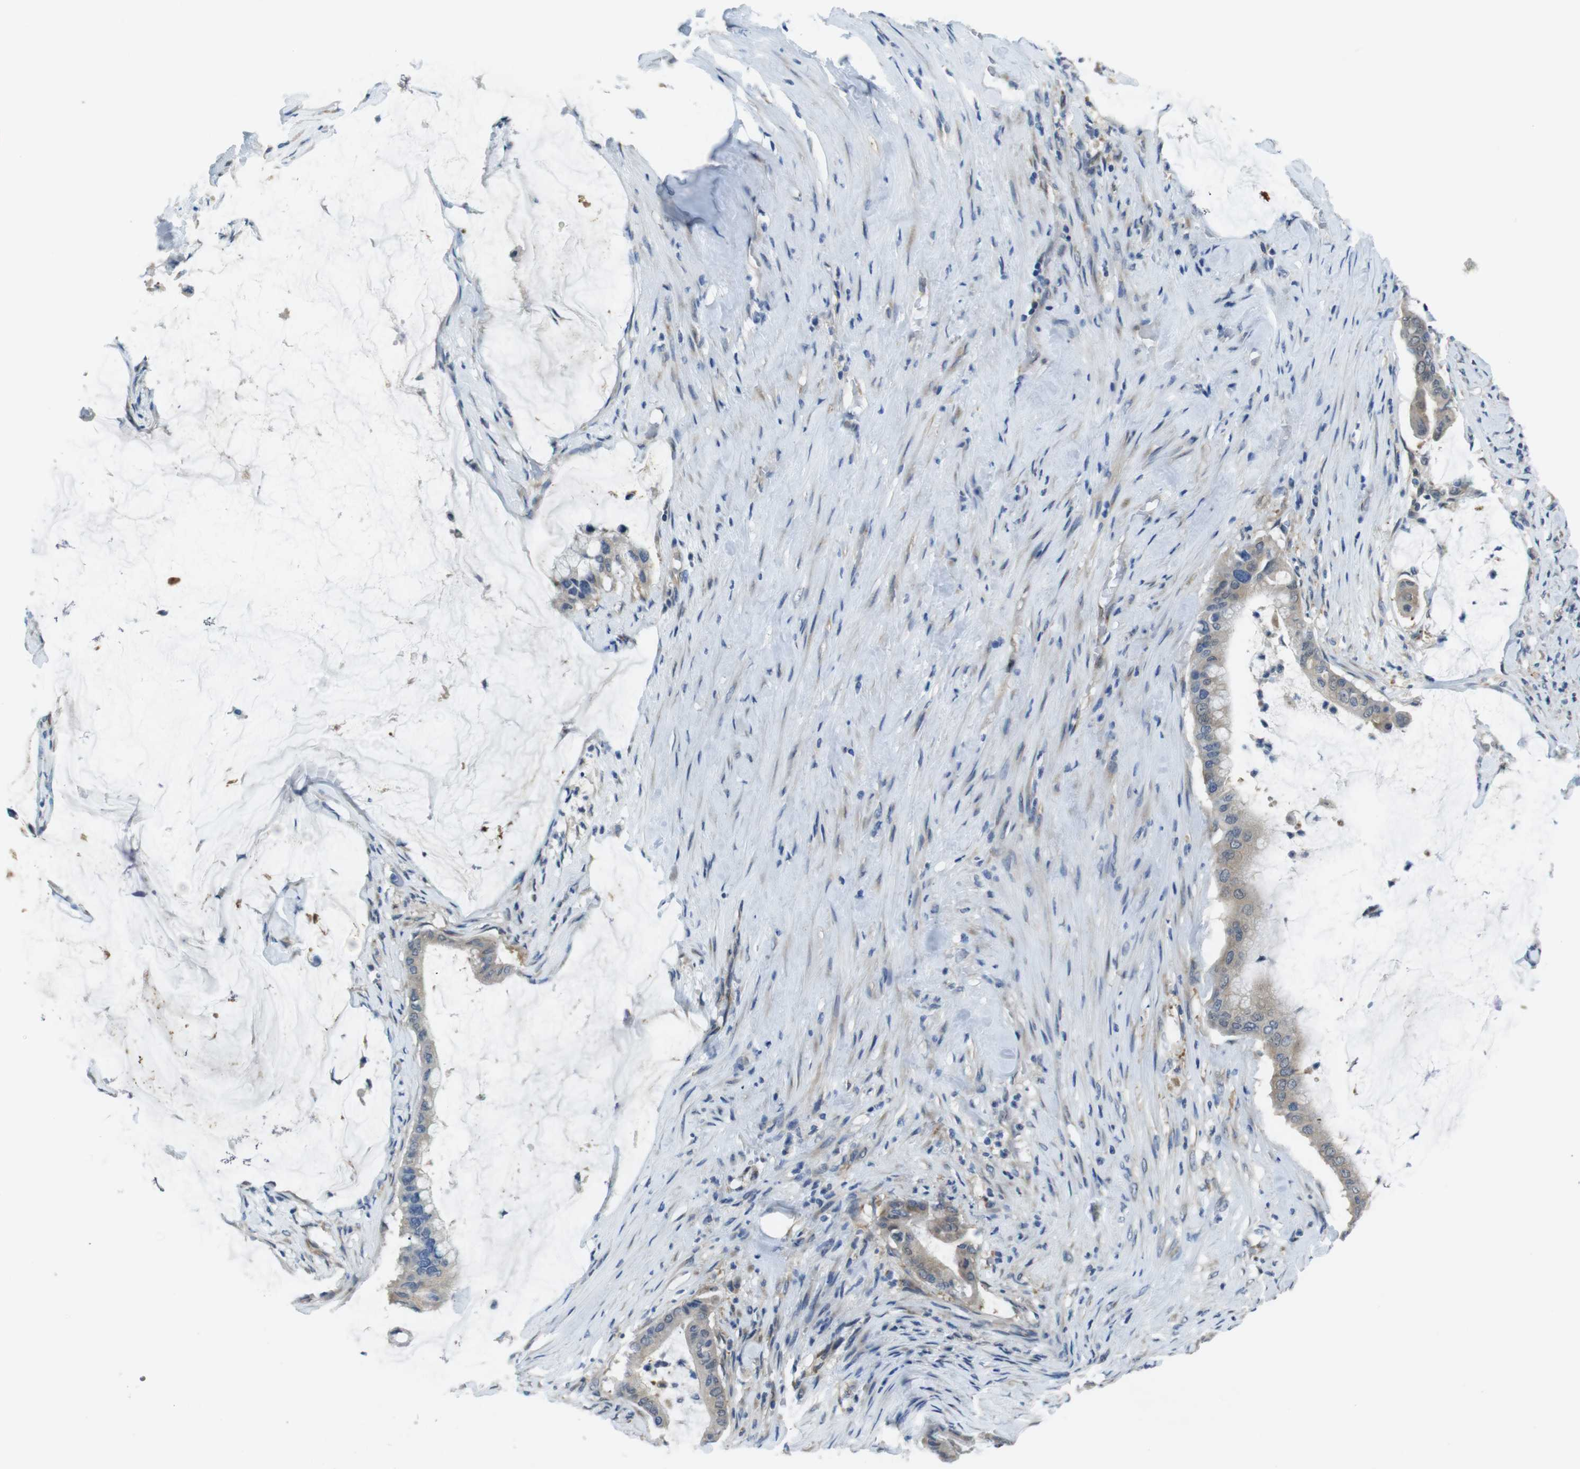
{"staining": {"intensity": "weak", "quantity": "25%-75%", "location": "cytoplasmic/membranous"}, "tissue": "pancreatic cancer", "cell_type": "Tumor cells", "image_type": "cancer", "snomed": [{"axis": "morphology", "description": "Adenocarcinoma, NOS"}, {"axis": "topography", "description": "Pancreas"}], "caption": "Pancreatic cancer was stained to show a protein in brown. There is low levels of weak cytoplasmic/membranous staining in about 25%-75% of tumor cells. (Stains: DAB (3,3'-diaminobenzidine) in brown, nuclei in blue, Microscopy: brightfield microscopy at high magnification).", "gene": "RAB6A", "patient": {"sex": "male", "age": 41}}